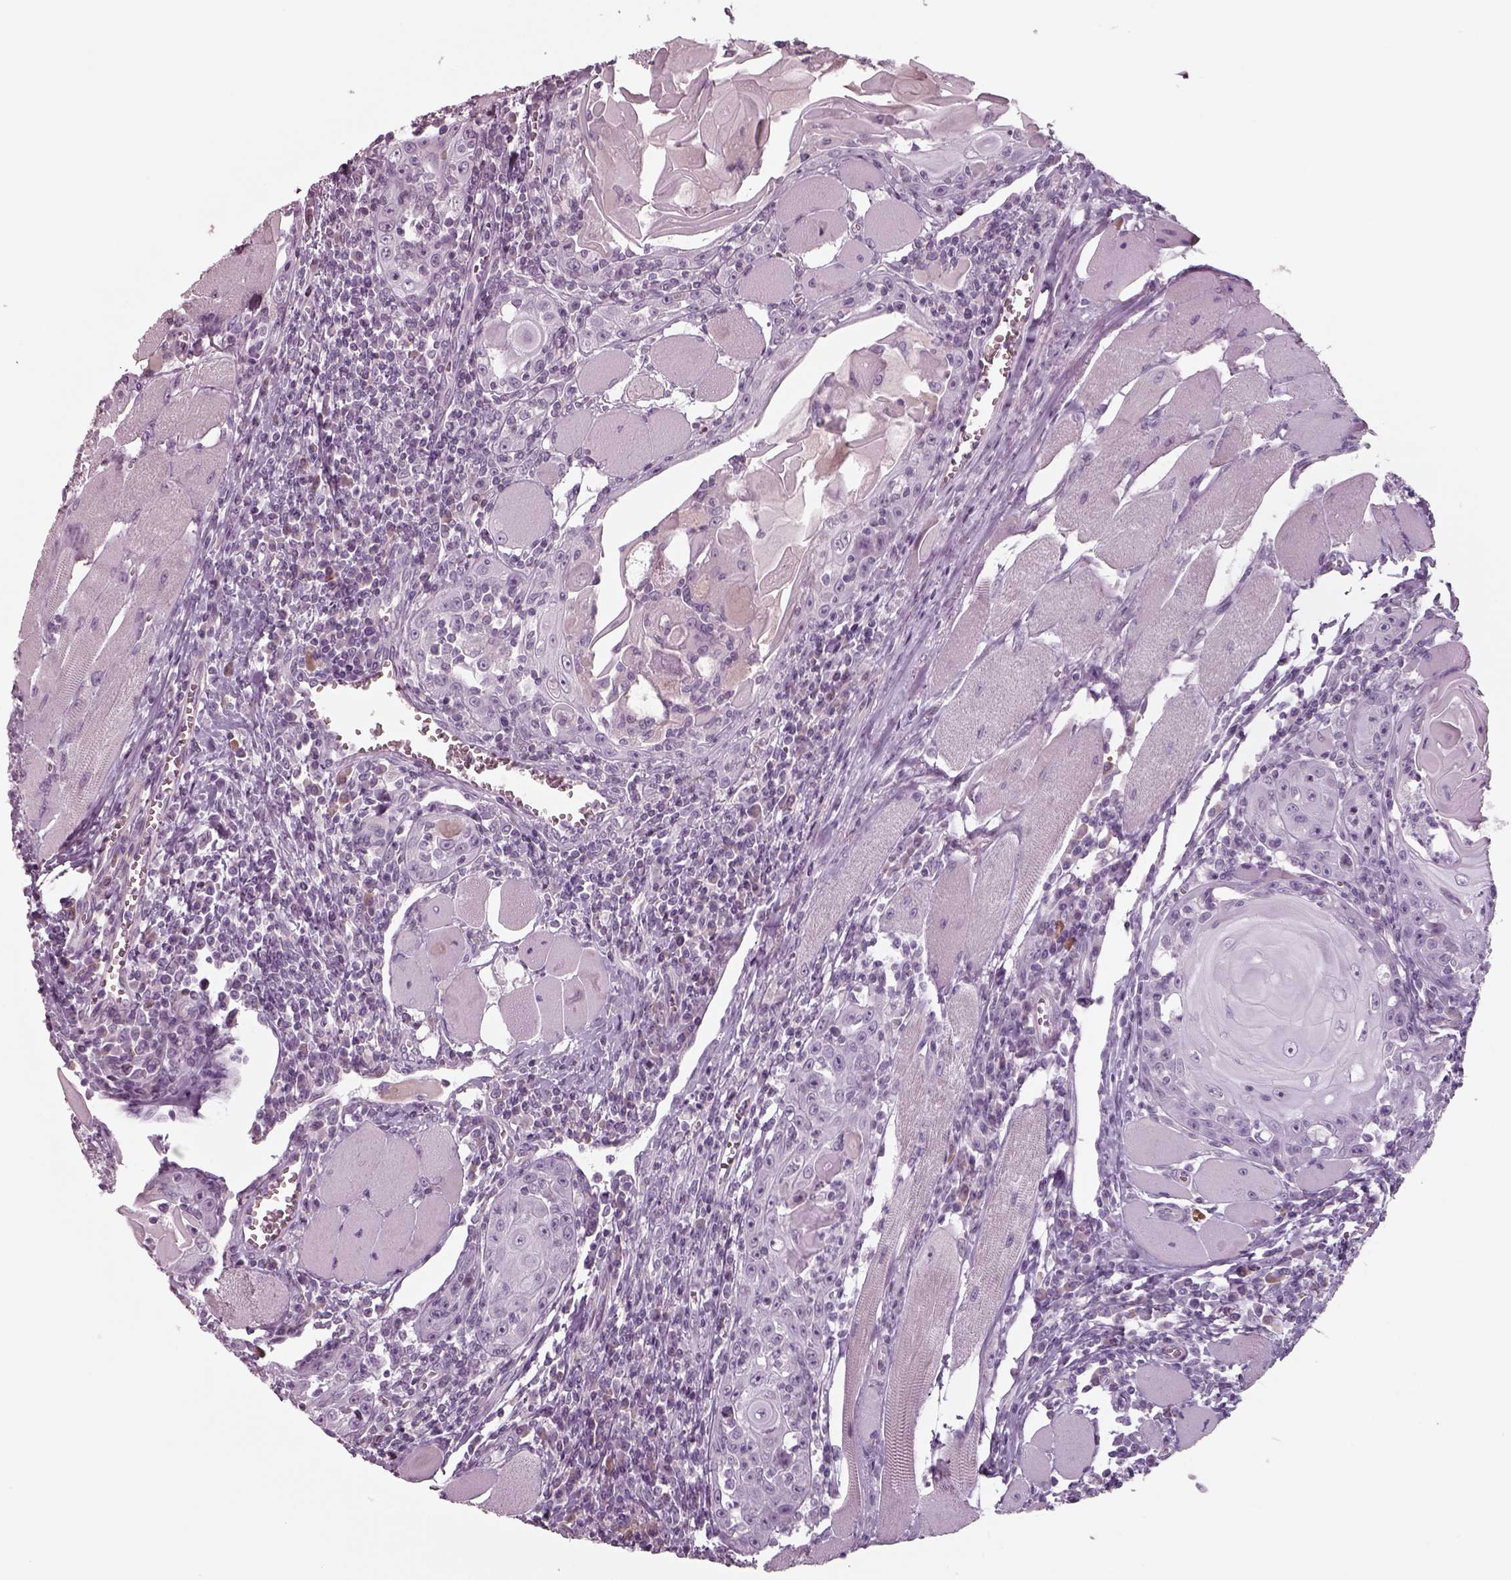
{"staining": {"intensity": "negative", "quantity": "none", "location": "none"}, "tissue": "head and neck cancer", "cell_type": "Tumor cells", "image_type": "cancer", "snomed": [{"axis": "morphology", "description": "Normal tissue, NOS"}, {"axis": "morphology", "description": "Squamous cell carcinoma, NOS"}, {"axis": "topography", "description": "Oral tissue"}, {"axis": "topography", "description": "Head-Neck"}], "caption": "Squamous cell carcinoma (head and neck) stained for a protein using immunohistochemistry (IHC) displays no expression tumor cells.", "gene": "SEPTIN14", "patient": {"sex": "male", "age": 52}}